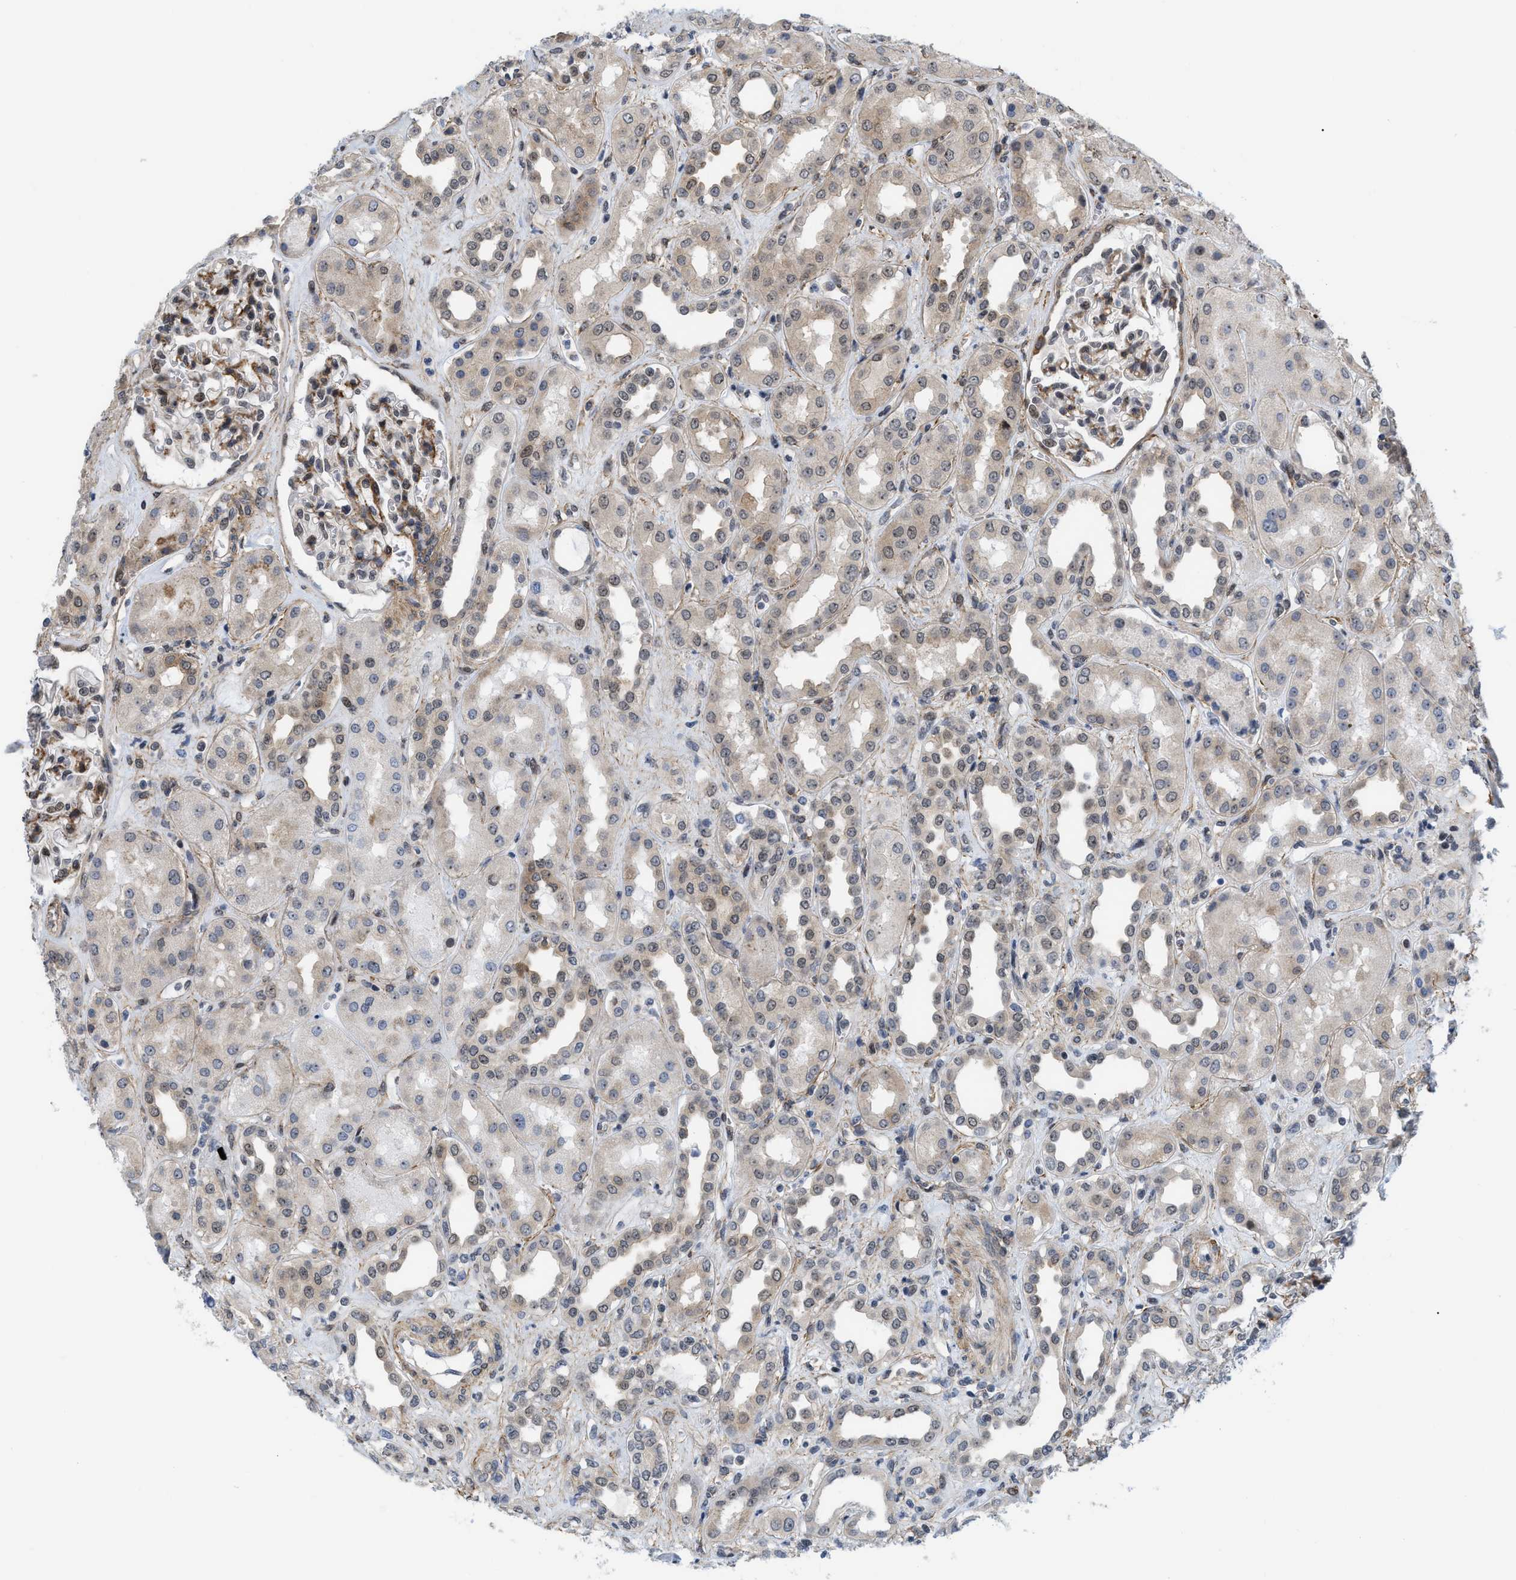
{"staining": {"intensity": "moderate", "quantity": "25%-75%", "location": "cytoplasmic/membranous,nuclear"}, "tissue": "kidney", "cell_type": "Cells in glomeruli", "image_type": "normal", "snomed": [{"axis": "morphology", "description": "Normal tissue, NOS"}, {"axis": "topography", "description": "Kidney"}], "caption": "A photomicrograph of kidney stained for a protein displays moderate cytoplasmic/membranous,nuclear brown staining in cells in glomeruli. The protein is shown in brown color, while the nuclei are stained blue.", "gene": "GPRASP2", "patient": {"sex": "male", "age": 59}}